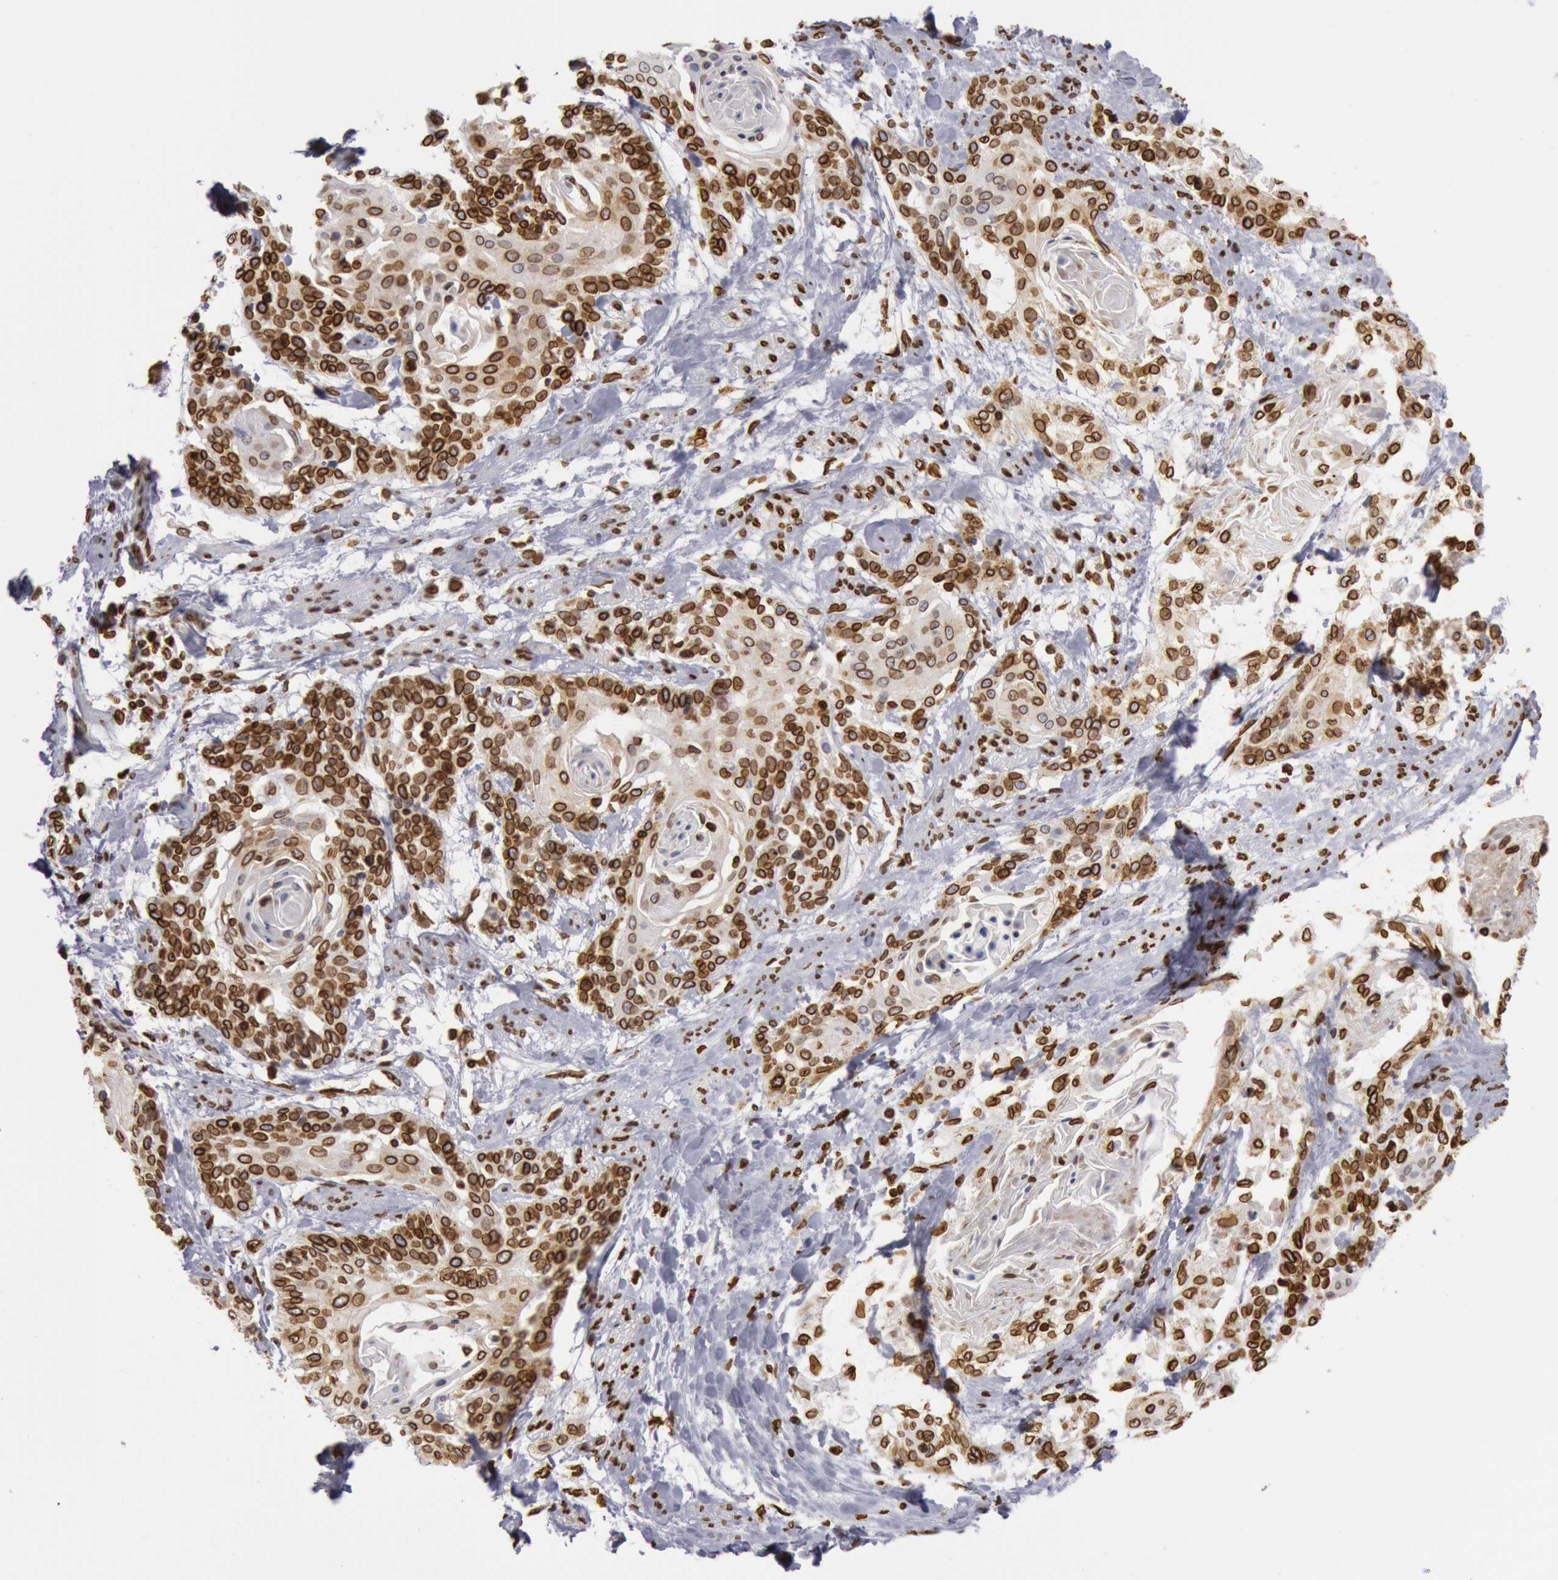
{"staining": {"intensity": "strong", "quantity": "25%-75%", "location": "cytoplasmic/membranous,nuclear"}, "tissue": "cervical cancer", "cell_type": "Tumor cells", "image_type": "cancer", "snomed": [{"axis": "morphology", "description": "Squamous cell carcinoma, NOS"}, {"axis": "topography", "description": "Cervix"}], "caption": "Human cervical squamous cell carcinoma stained with a protein marker demonstrates strong staining in tumor cells.", "gene": "SUN2", "patient": {"sex": "female", "age": 57}}